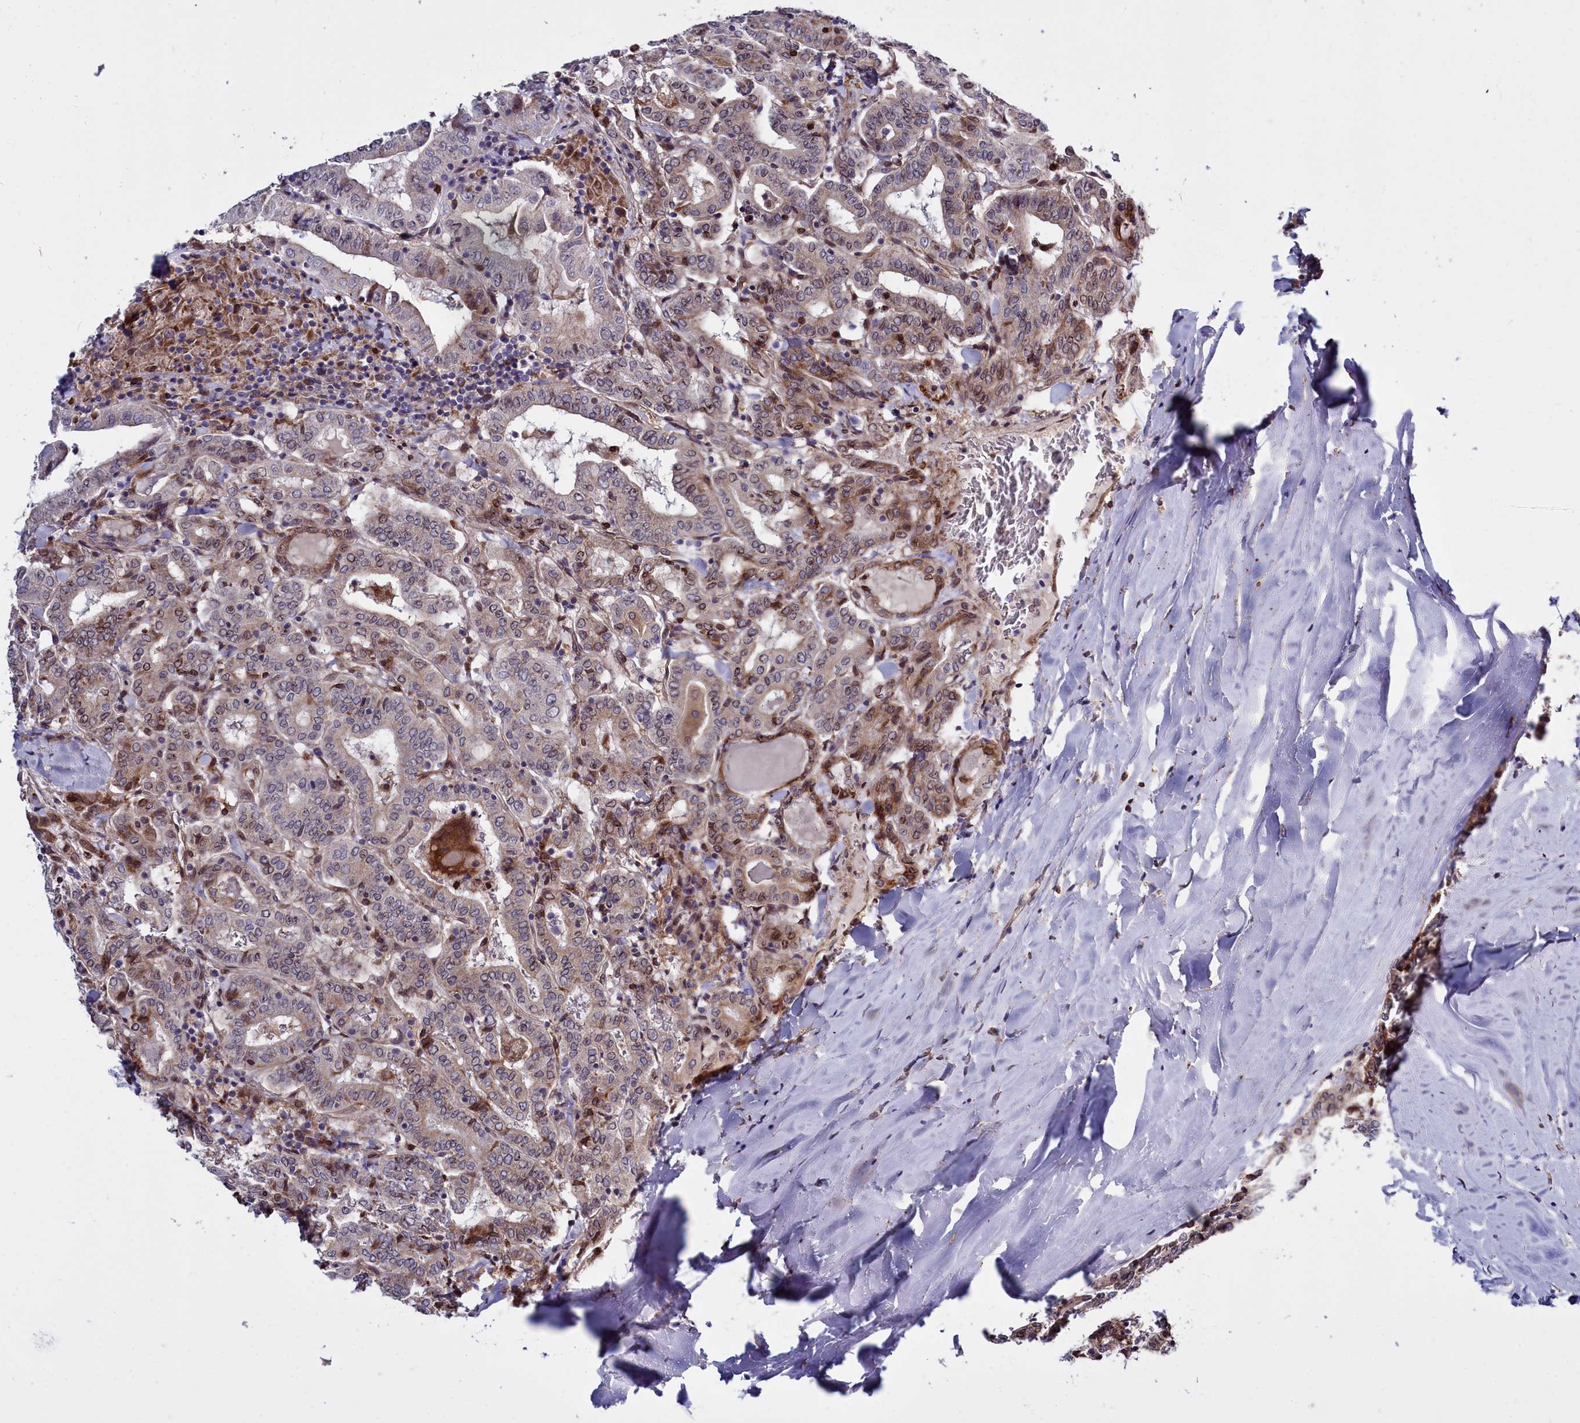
{"staining": {"intensity": "moderate", "quantity": "<25%", "location": "cytoplasmic/membranous"}, "tissue": "thyroid cancer", "cell_type": "Tumor cells", "image_type": "cancer", "snomed": [{"axis": "morphology", "description": "Papillary adenocarcinoma, NOS"}, {"axis": "topography", "description": "Thyroid gland"}], "caption": "A high-resolution micrograph shows IHC staining of papillary adenocarcinoma (thyroid), which shows moderate cytoplasmic/membranous staining in approximately <25% of tumor cells. (IHC, brightfield microscopy, high magnification).", "gene": "RAPGEF4", "patient": {"sex": "female", "age": 72}}